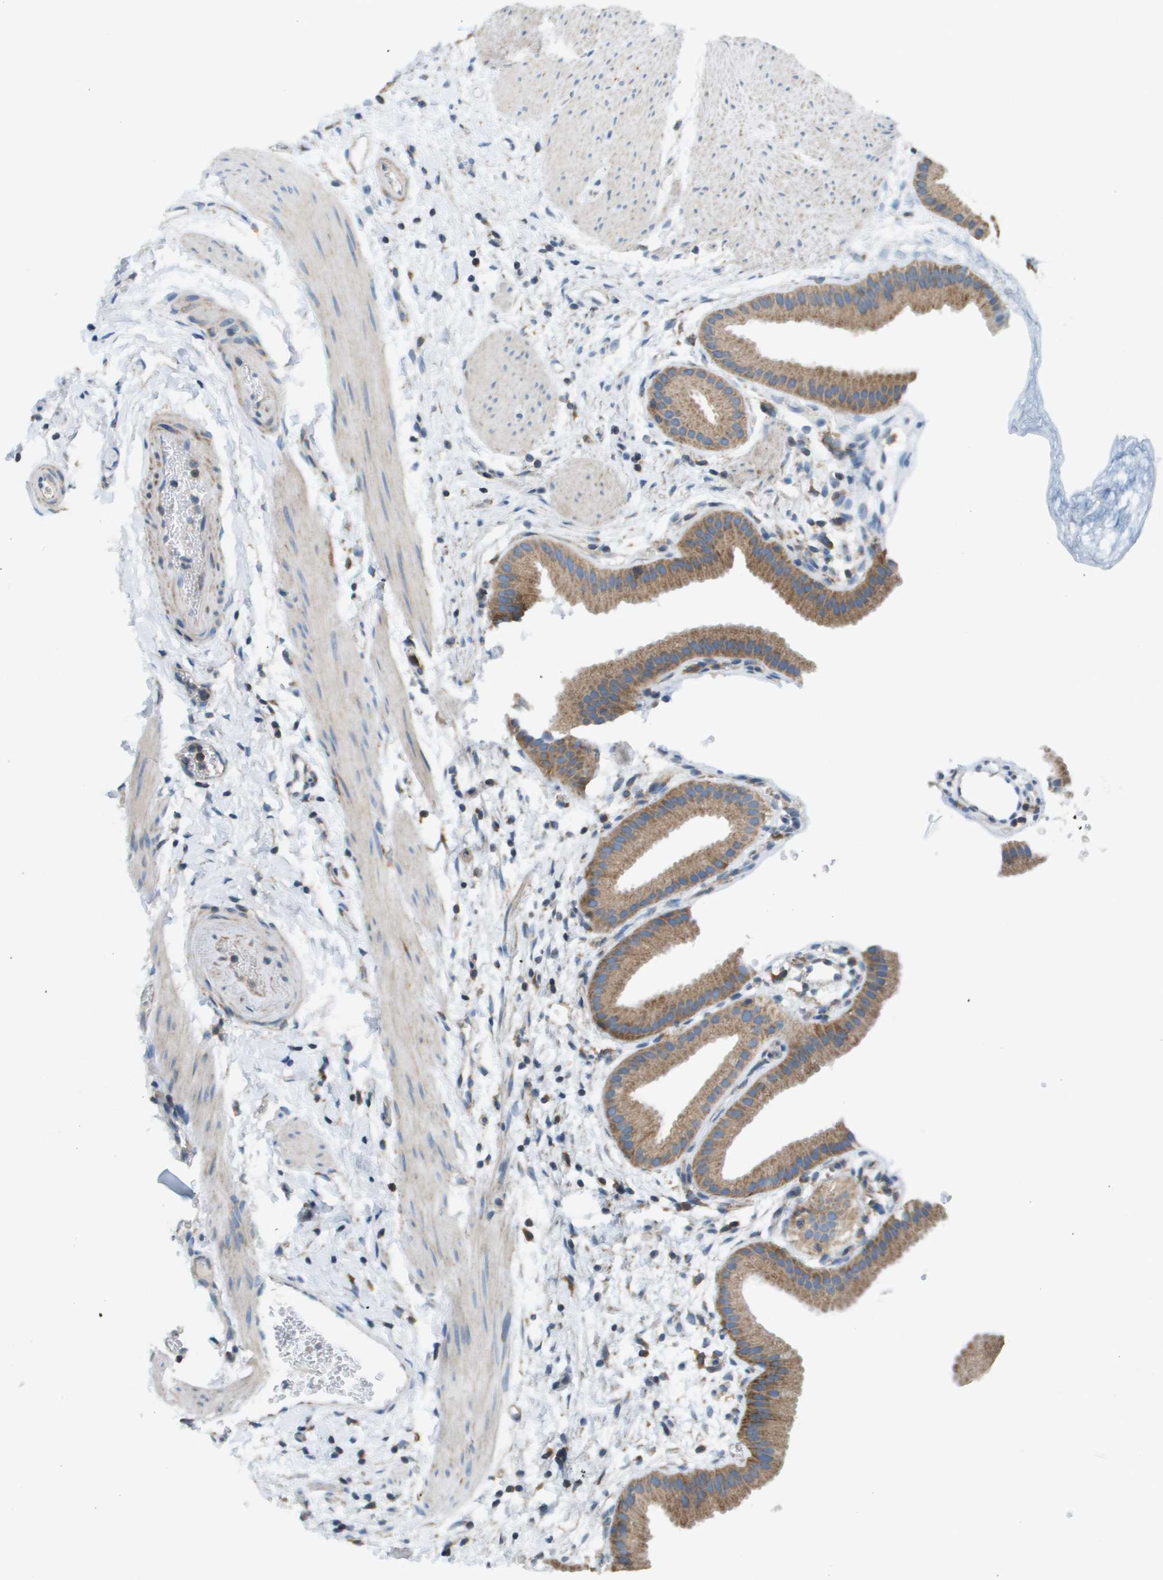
{"staining": {"intensity": "moderate", "quantity": ">75%", "location": "cytoplasmic/membranous"}, "tissue": "gallbladder", "cell_type": "Glandular cells", "image_type": "normal", "snomed": [{"axis": "morphology", "description": "Normal tissue, NOS"}, {"axis": "topography", "description": "Gallbladder"}], "caption": "Protein staining by IHC displays moderate cytoplasmic/membranous expression in approximately >75% of glandular cells in unremarkable gallbladder. Nuclei are stained in blue.", "gene": "TAOK3", "patient": {"sex": "female", "age": 64}}